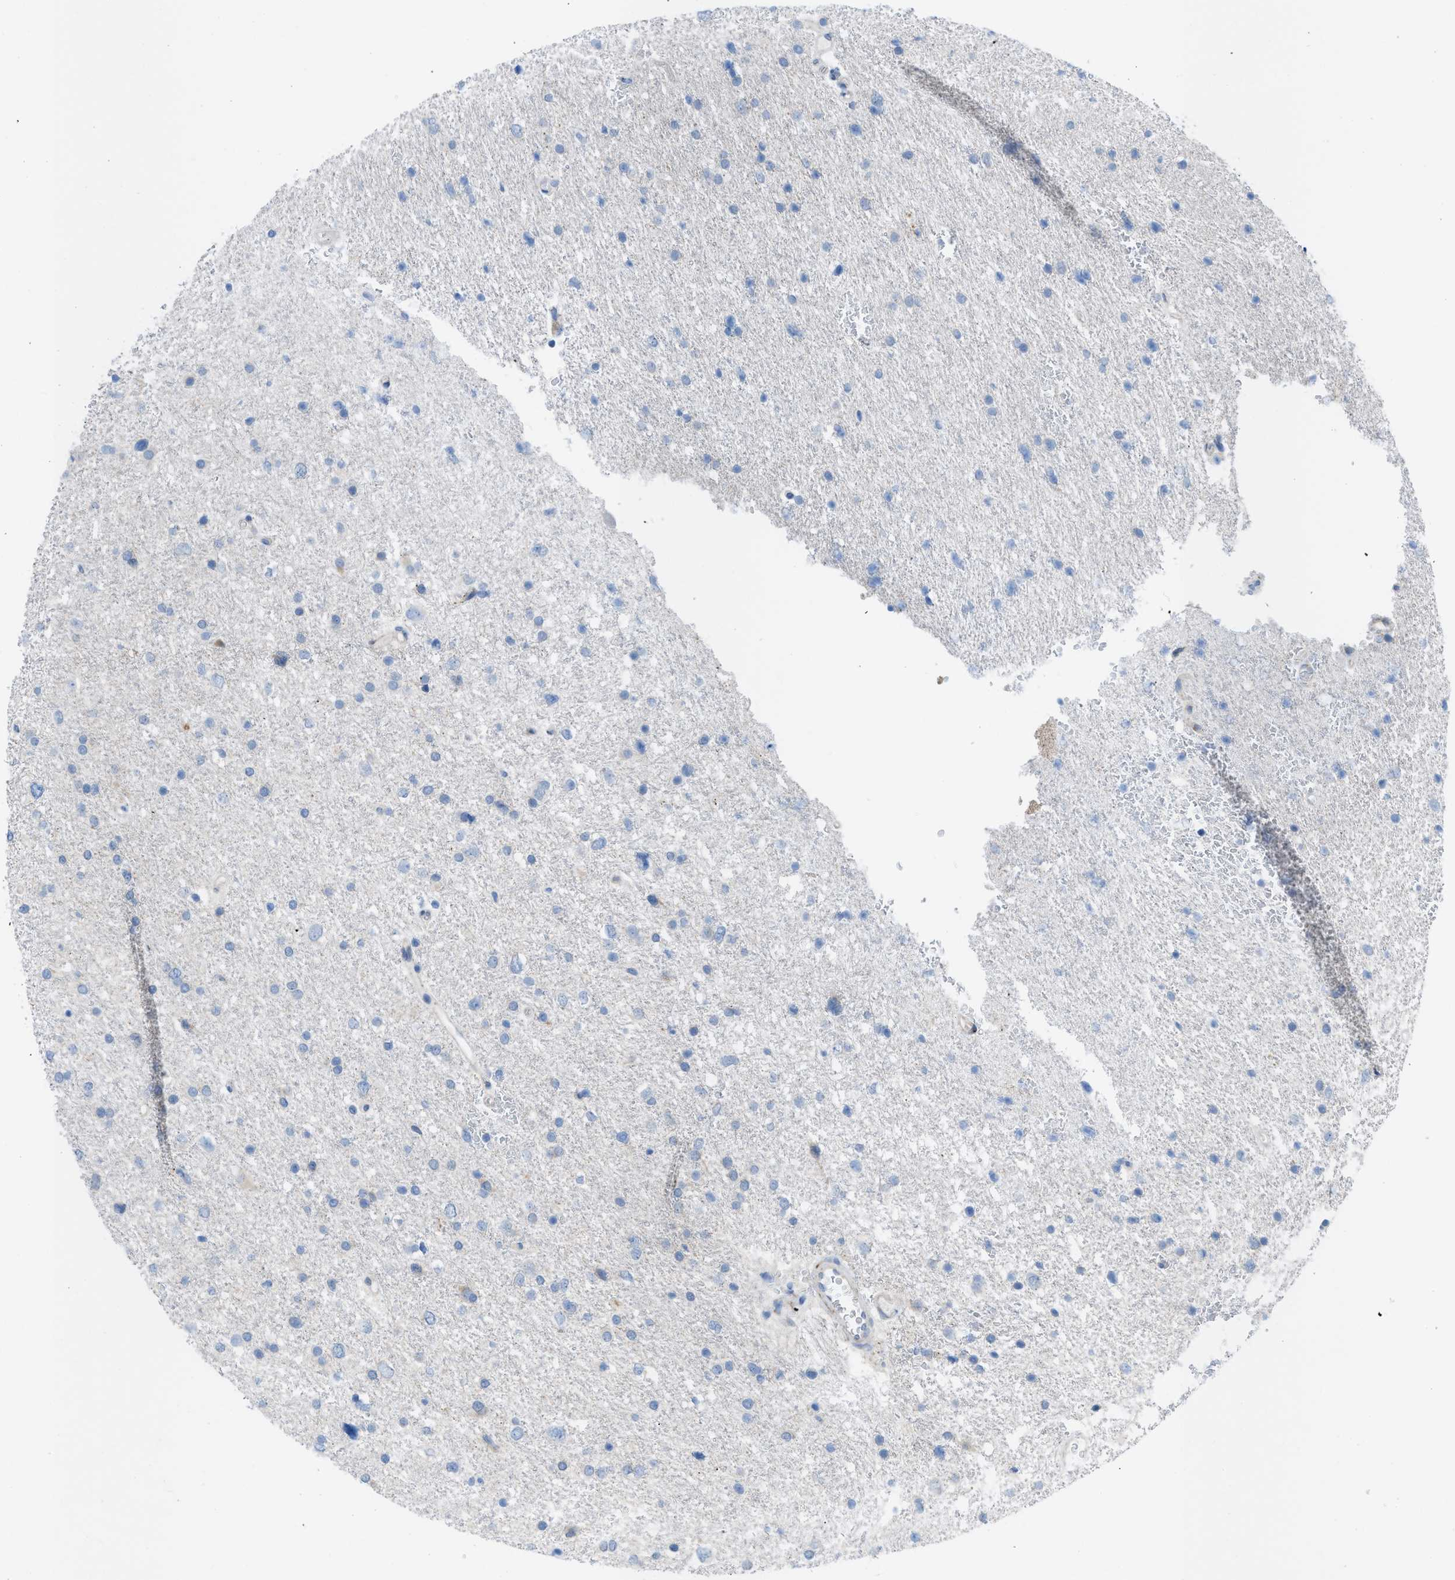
{"staining": {"intensity": "negative", "quantity": "none", "location": "none"}, "tissue": "glioma", "cell_type": "Tumor cells", "image_type": "cancer", "snomed": [{"axis": "morphology", "description": "Glioma, malignant, Low grade"}, {"axis": "topography", "description": "Brain"}], "caption": "IHC micrograph of neoplastic tissue: human glioma stained with DAB shows no significant protein positivity in tumor cells. (Stains: DAB (3,3'-diaminobenzidine) IHC with hematoxylin counter stain, Microscopy: brightfield microscopy at high magnification).", "gene": "RBBP9", "patient": {"sex": "female", "age": 37}}